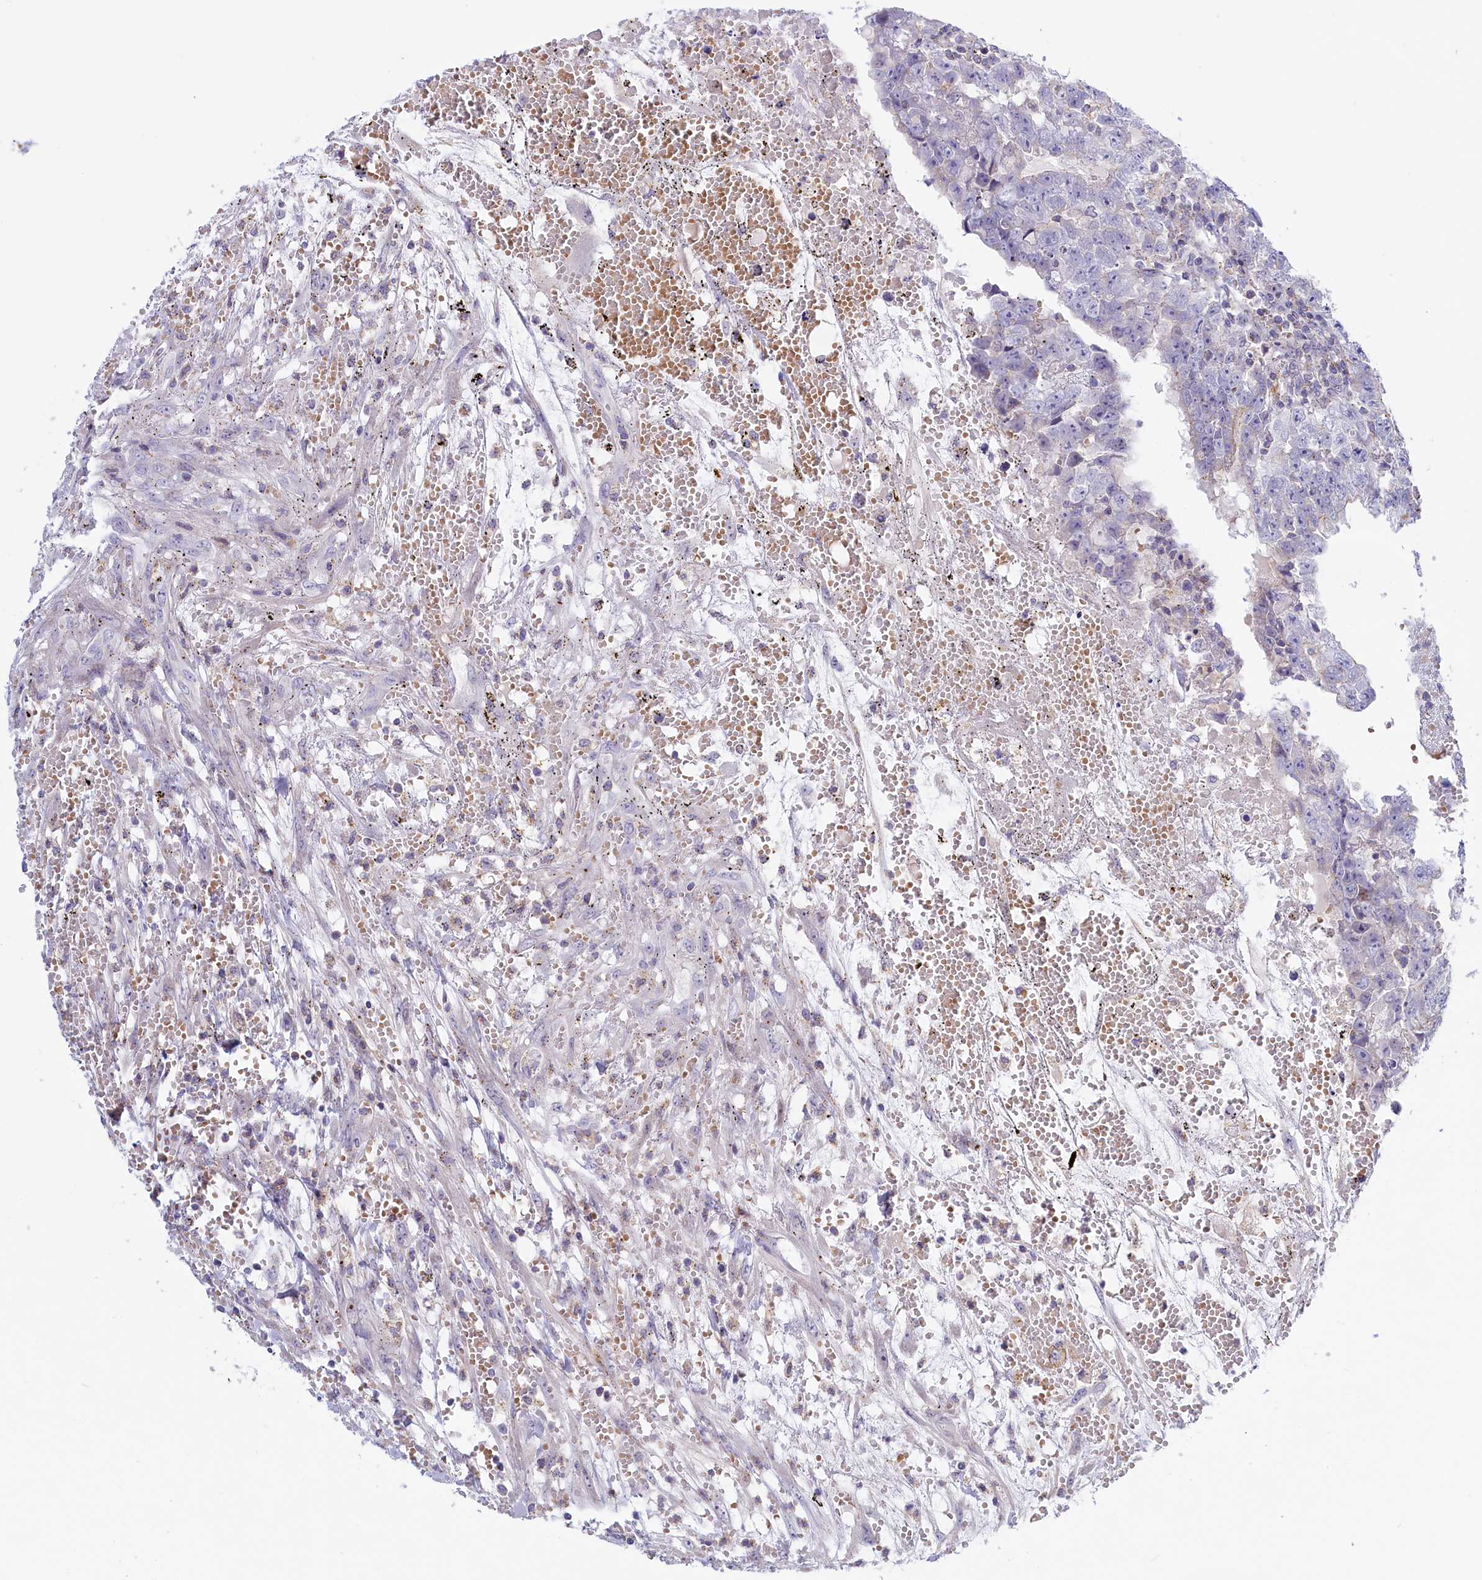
{"staining": {"intensity": "negative", "quantity": "none", "location": "none"}, "tissue": "testis cancer", "cell_type": "Tumor cells", "image_type": "cancer", "snomed": [{"axis": "morphology", "description": "Carcinoma, Embryonal, NOS"}, {"axis": "topography", "description": "Testis"}], "caption": "Tumor cells show no significant protein positivity in testis embryonal carcinoma.", "gene": "HYKK", "patient": {"sex": "male", "age": 25}}